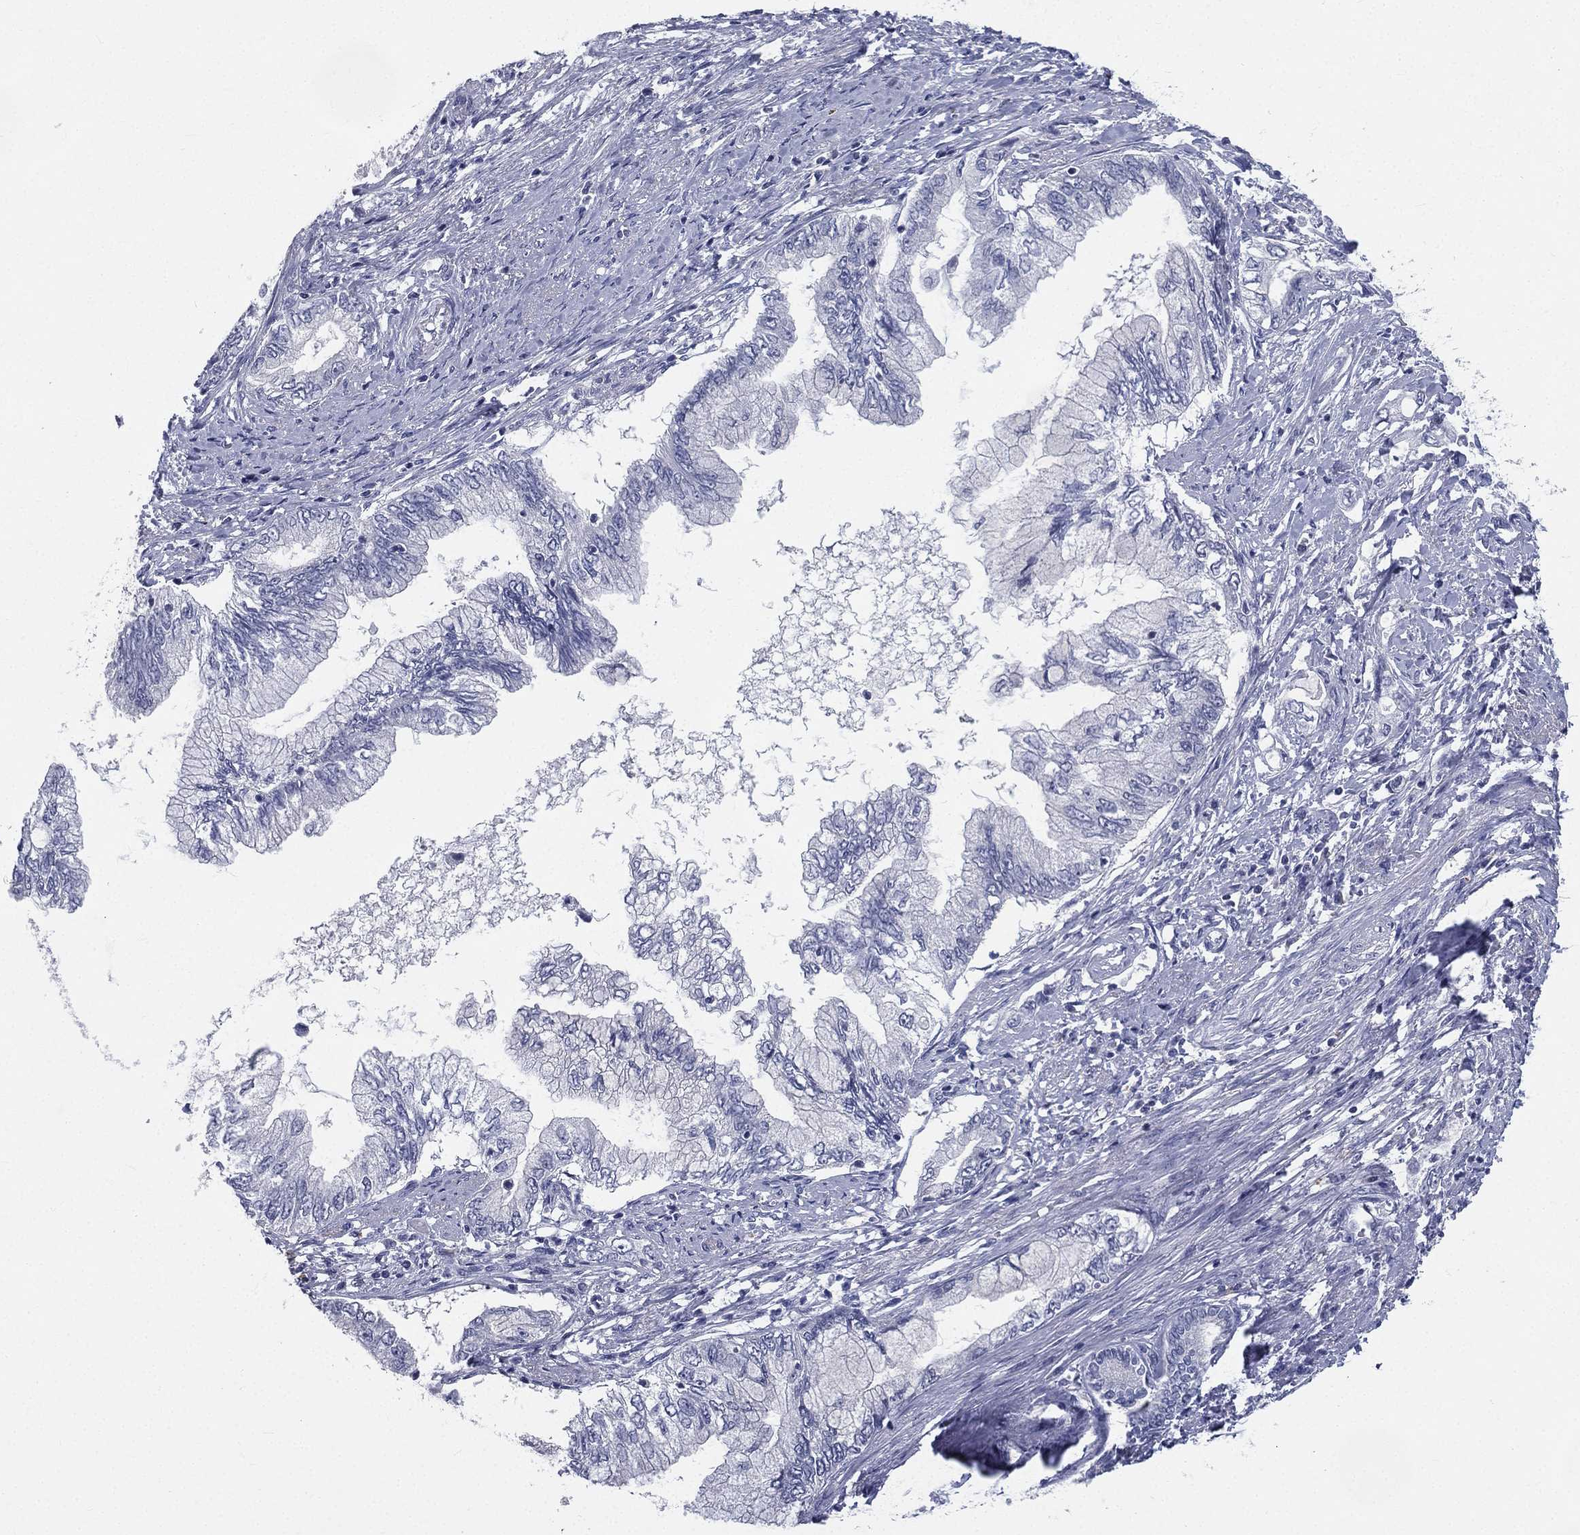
{"staining": {"intensity": "negative", "quantity": "none", "location": "none"}, "tissue": "pancreatic cancer", "cell_type": "Tumor cells", "image_type": "cancer", "snomed": [{"axis": "morphology", "description": "Adenocarcinoma, NOS"}, {"axis": "topography", "description": "Pancreas"}], "caption": "IHC of pancreatic cancer reveals no staining in tumor cells. The staining is performed using DAB brown chromogen with nuclei counter-stained in using hematoxylin.", "gene": "IFT27", "patient": {"sex": "female", "age": 73}}